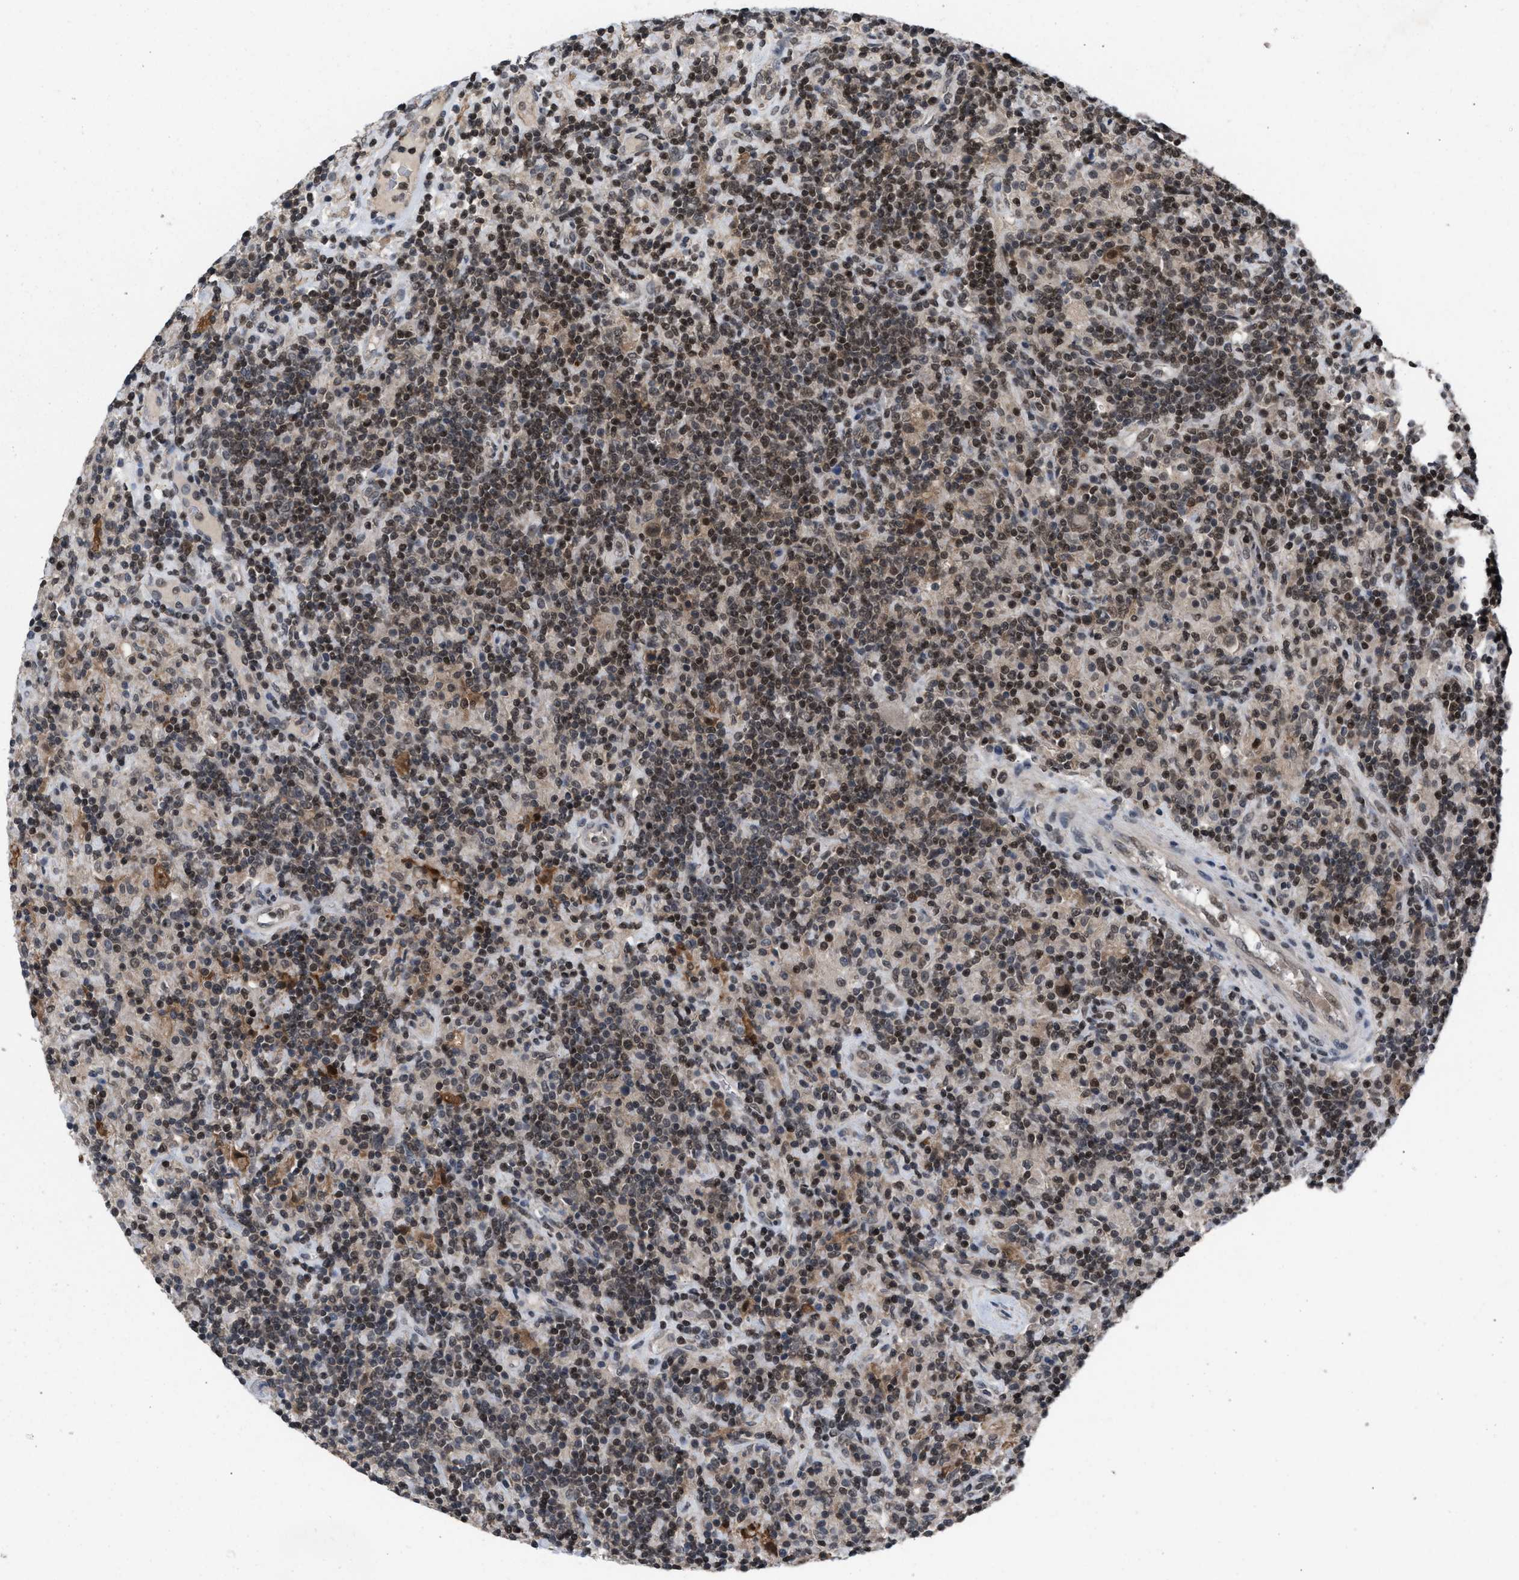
{"staining": {"intensity": "moderate", "quantity": ">75%", "location": "nuclear"}, "tissue": "lymphoma", "cell_type": "Tumor cells", "image_type": "cancer", "snomed": [{"axis": "morphology", "description": "Hodgkin's disease, NOS"}, {"axis": "topography", "description": "Lymph node"}], "caption": "IHC micrograph of human lymphoma stained for a protein (brown), which exhibits medium levels of moderate nuclear positivity in approximately >75% of tumor cells.", "gene": "C9orf78", "patient": {"sex": "male", "age": 70}}